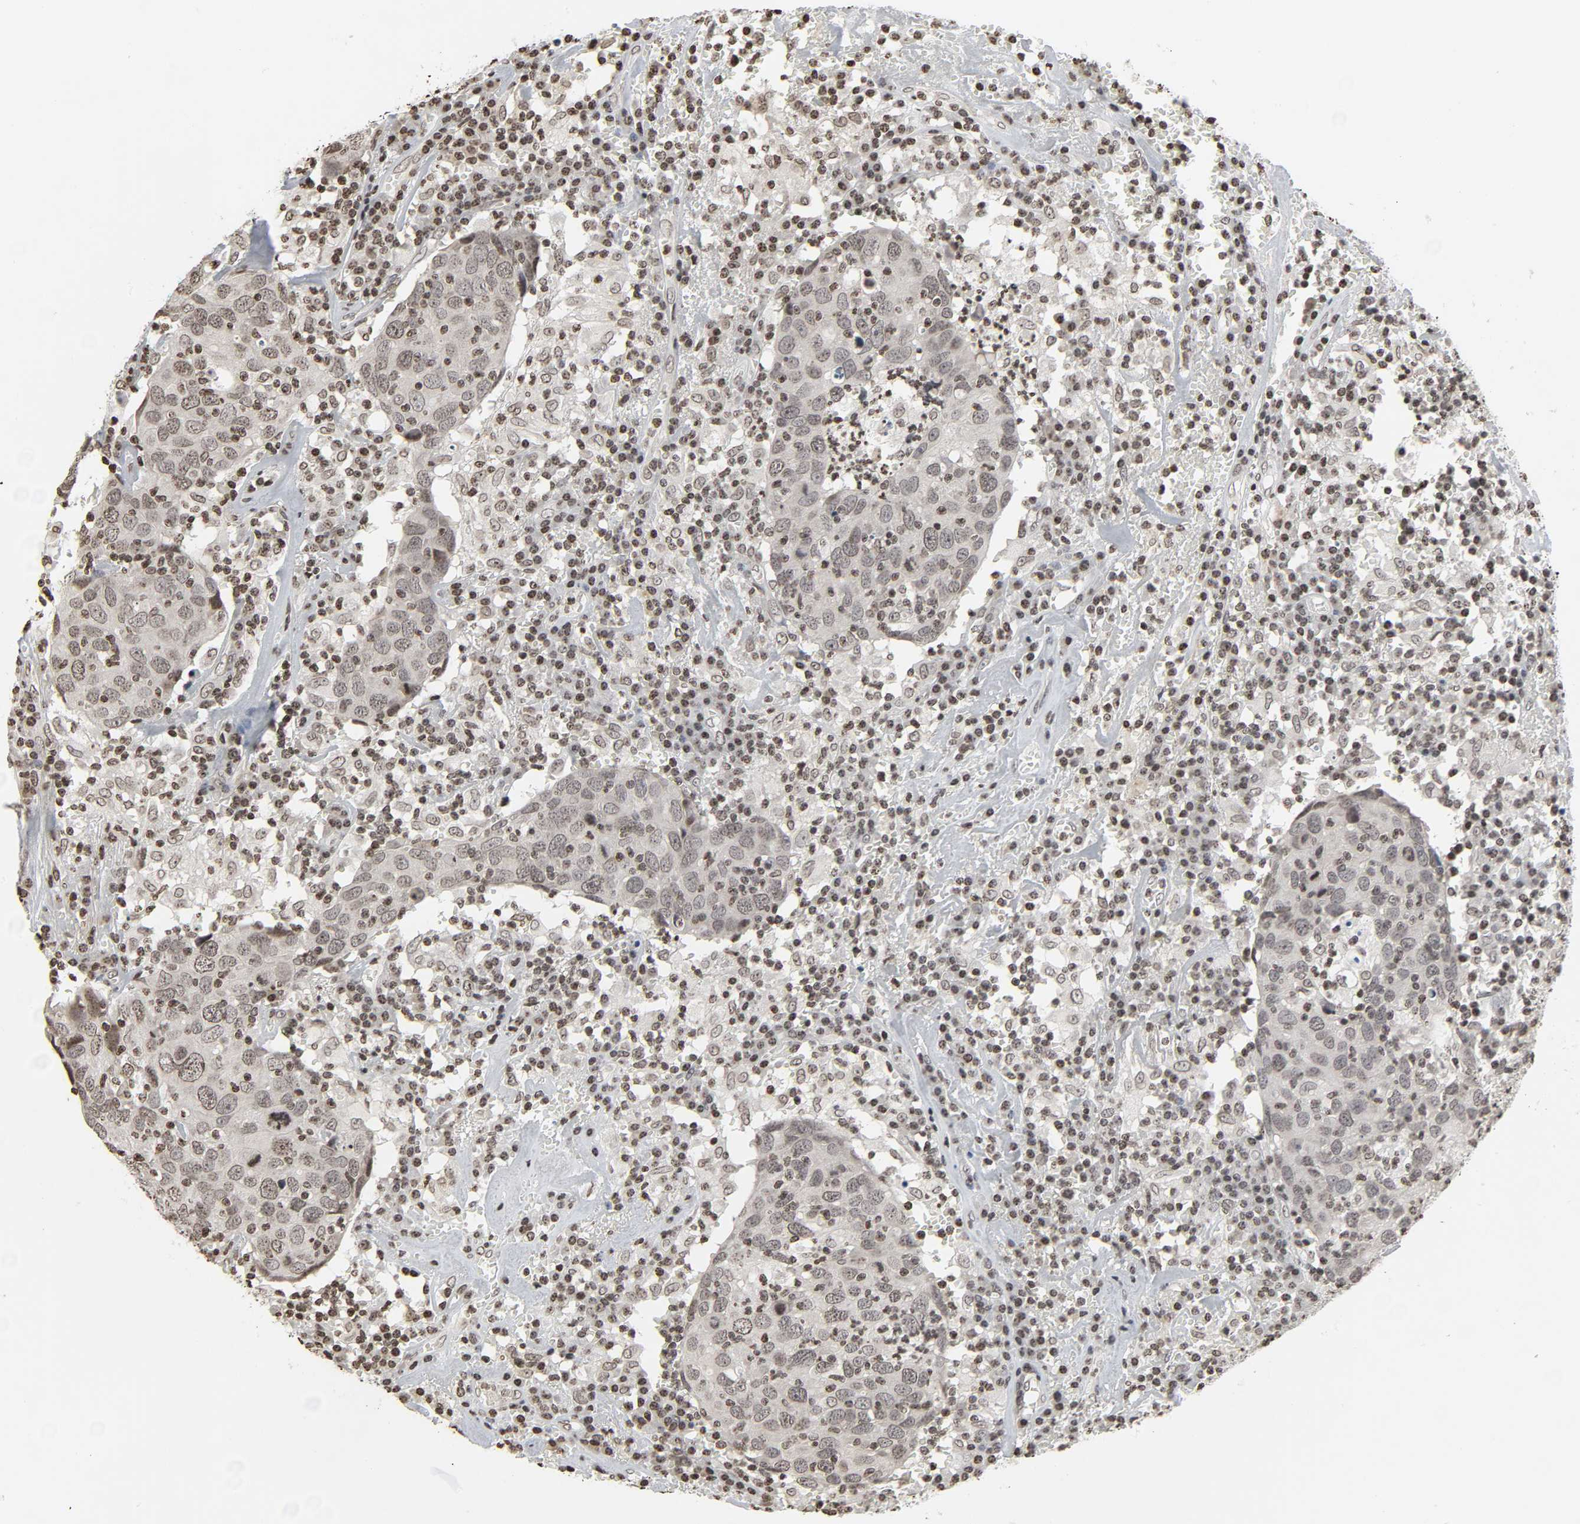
{"staining": {"intensity": "weak", "quantity": ">75%", "location": "nuclear"}, "tissue": "head and neck cancer", "cell_type": "Tumor cells", "image_type": "cancer", "snomed": [{"axis": "morphology", "description": "Adenocarcinoma, NOS"}, {"axis": "topography", "description": "Salivary gland"}, {"axis": "topography", "description": "Head-Neck"}], "caption": "There is low levels of weak nuclear positivity in tumor cells of adenocarcinoma (head and neck), as demonstrated by immunohistochemical staining (brown color).", "gene": "ELAVL1", "patient": {"sex": "female", "age": 65}}